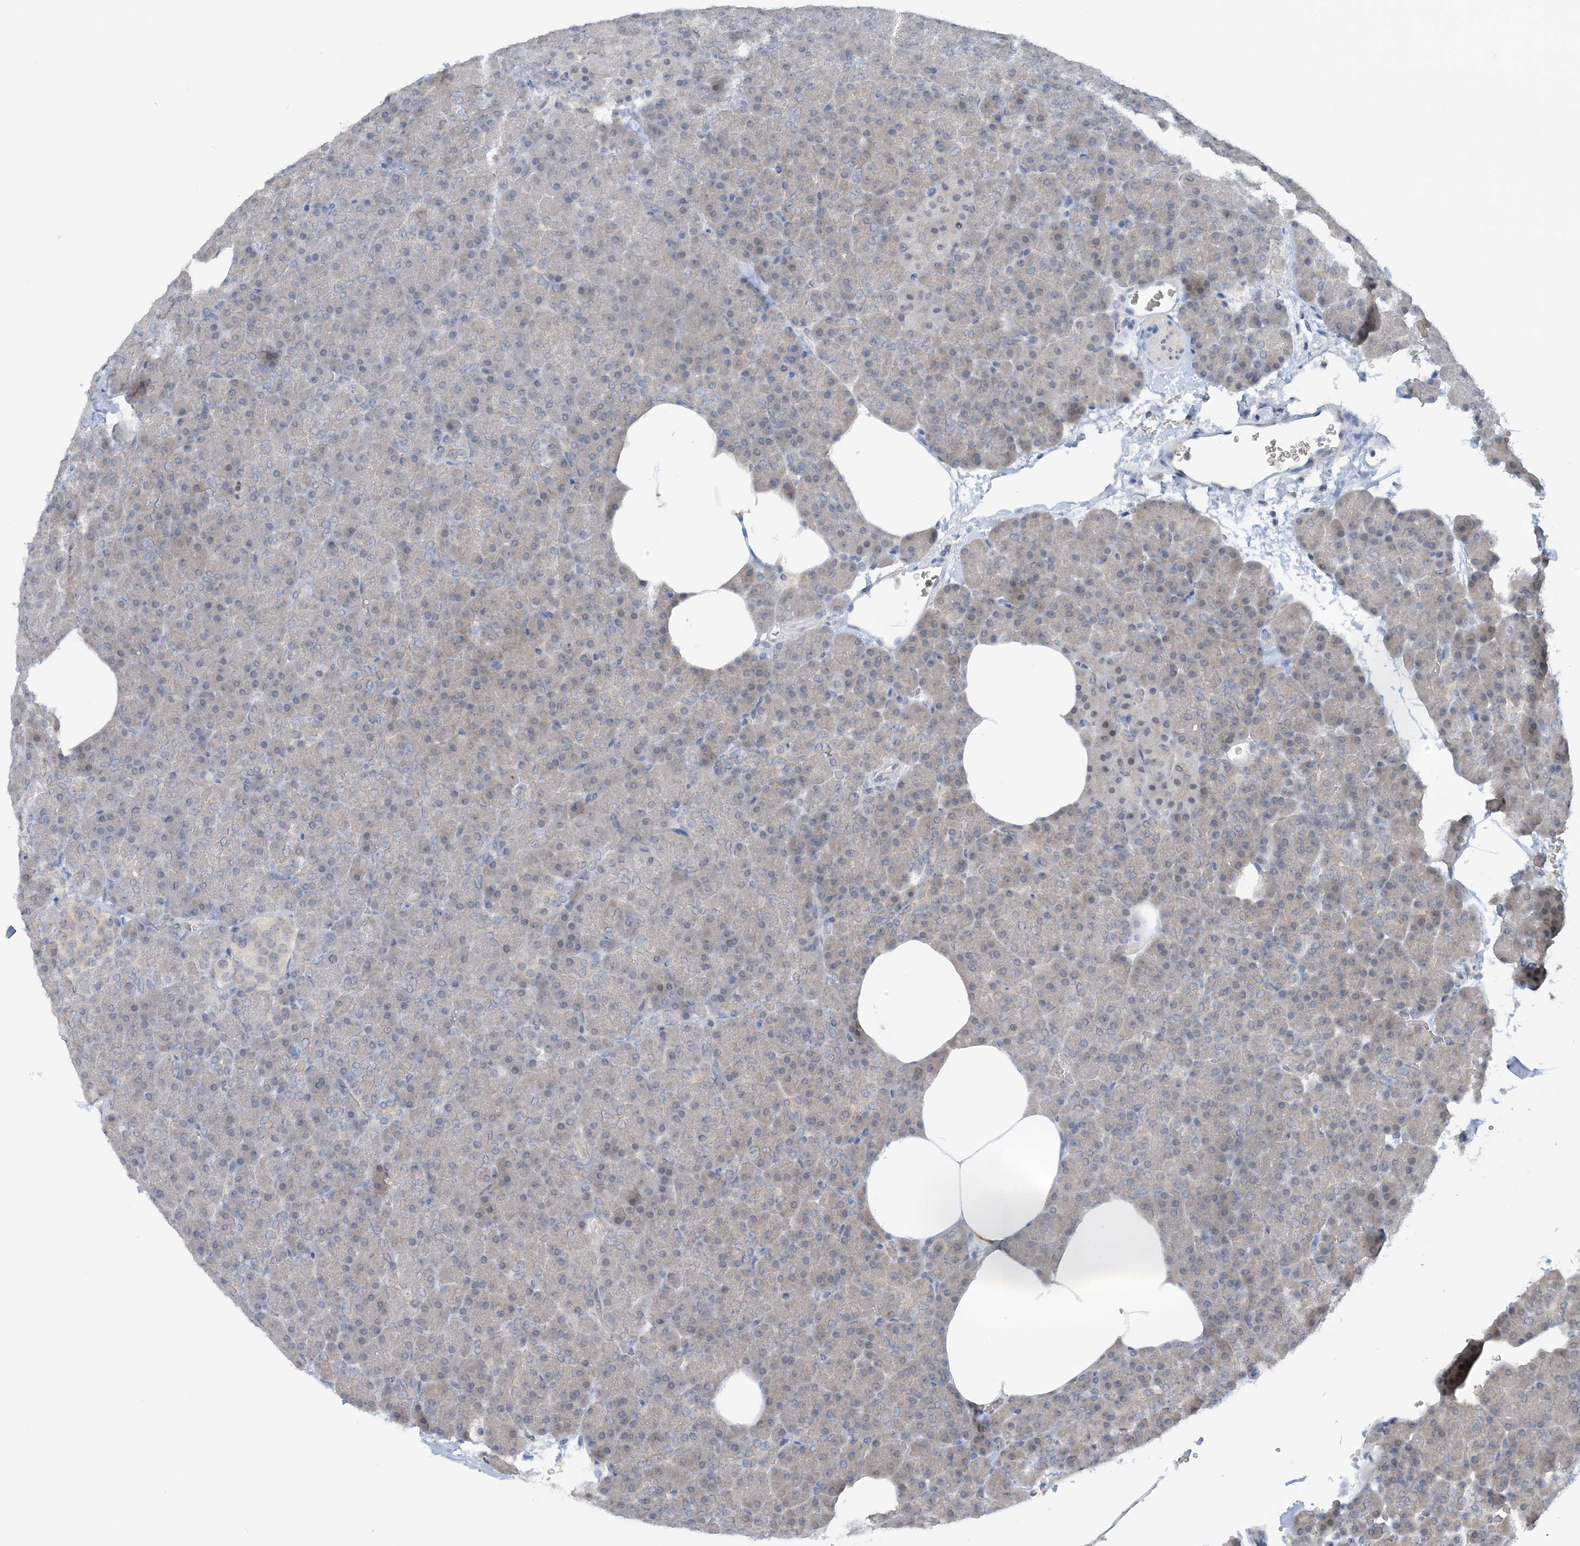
{"staining": {"intensity": "negative", "quantity": "none", "location": "none"}, "tissue": "pancreas", "cell_type": "Exocrine glandular cells", "image_type": "normal", "snomed": [{"axis": "morphology", "description": "Normal tissue, NOS"}, {"axis": "morphology", "description": "Carcinoid, malignant, NOS"}, {"axis": "topography", "description": "Pancreas"}], "caption": "This photomicrograph is of unremarkable pancreas stained with IHC to label a protein in brown with the nuclei are counter-stained blue. There is no expression in exocrine glandular cells. (Stains: DAB immunohistochemistry (IHC) with hematoxylin counter stain, Microscopy: brightfield microscopy at high magnification).", "gene": "UBE2E1", "patient": {"sex": "female", "age": 35}}